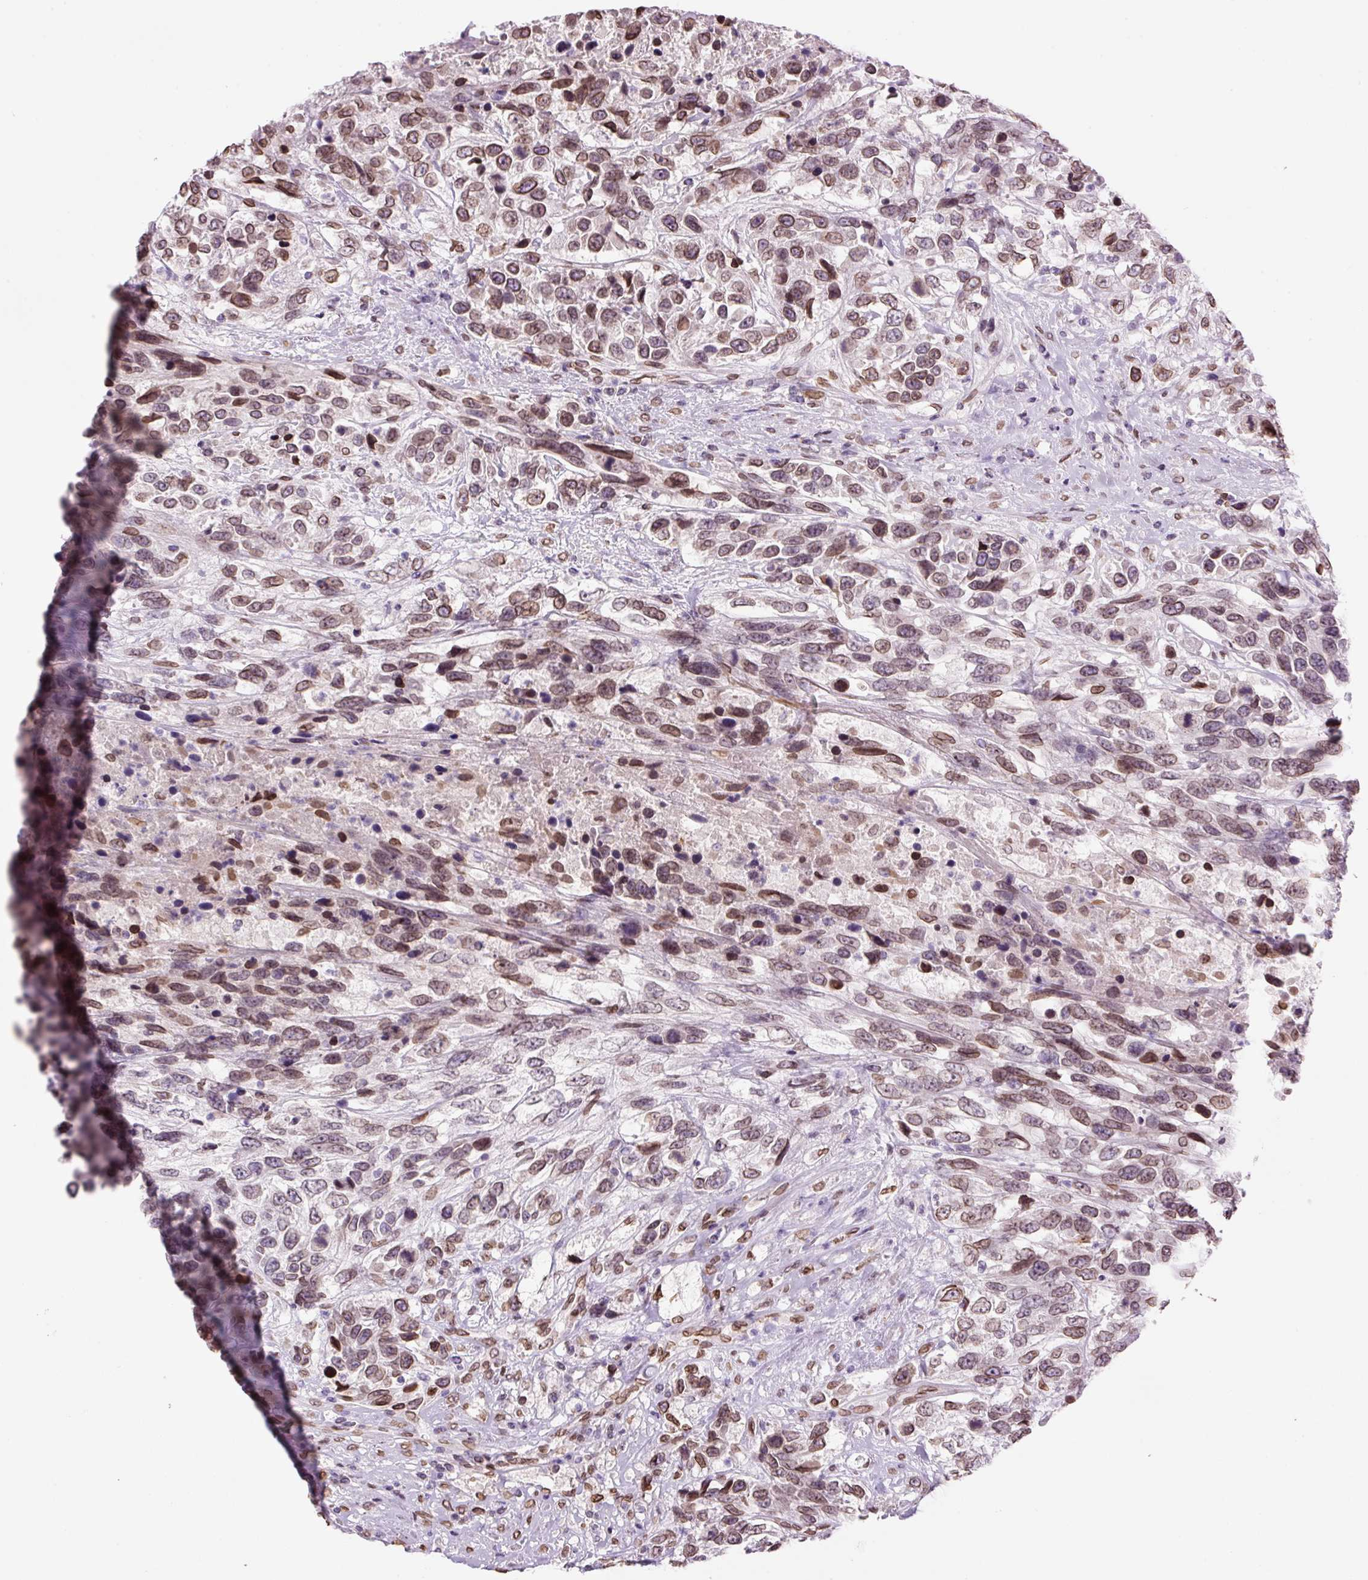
{"staining": {"intensity": "moderate", "quantity": ">75%", "location": "cytoplasmic/membranous,nuclear"}, "tissue": "urothelial cancer", "cell_type": "Tumor cells", "image_type": "cancer", "snomed": [{"axis": "morphology", "description": "Urothelial carcinoma, High grade"}, {"axis": "topography", "description": "Urinary bladder"}], "caption": "IHC staining of urothelial cancer, which shows medium levels of moderate cytoplasmic/membranous and nuclear staining in approximately >75% of tumor cells indicating moderate cytoplasmic/membranous and nuclear protein expression. The staining was performed using DAB (3,3'-diaminobenzidine) (brown) for protein detection and nuclei were counterstained in hematoxylin (blue).", "gene": "ZNF224", "patient": {"sex": "female", "age": 70}}